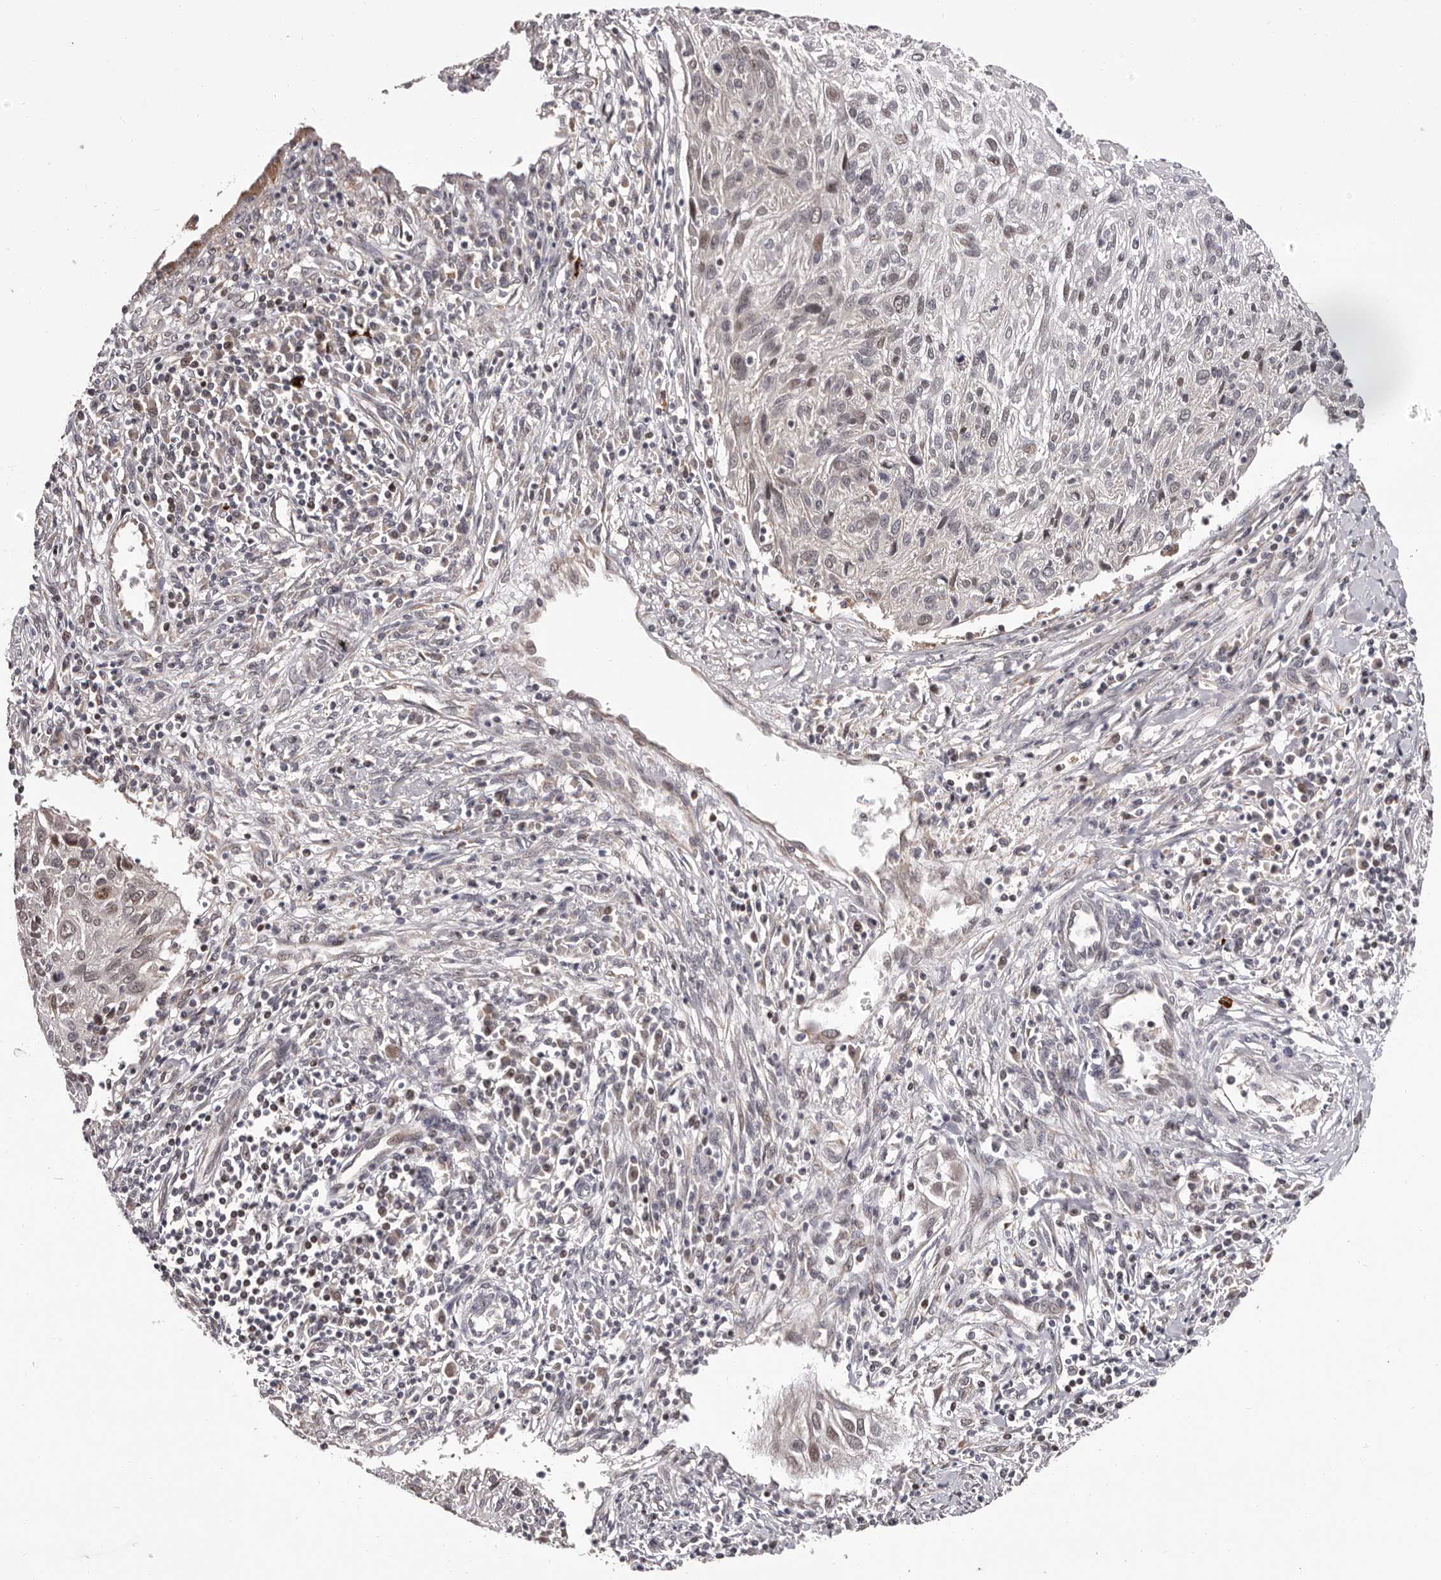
{"staining": {"intensity": "weak", "quantity": "25%-75%", "location": "cytoplasmic/membranous,nuclear"}, "tissue": "cervical cancer", "cell_type": "Tumor cells", "image_type": "cancer", "snomed": [{"axis": "morphology", "description": "Squamous cell carcinoma, NOS"}, {"axis": "topography", "description": "Cervix"}], "caption": "Immunohistochemical staining of cervical cancer (squamous cell carcinoma) reveals low levels of weak cytoplasmic/membranous and nuclear protein staining in approximately 25%-75% of tumor cells. The staining was performed using DAB to visualize the protein expression in brown, while the nuclei were stained in blue with hematoxylin (Magnification: 20x).", "gene": "MED8", "patient": {"sex": "female", "age": 51}}